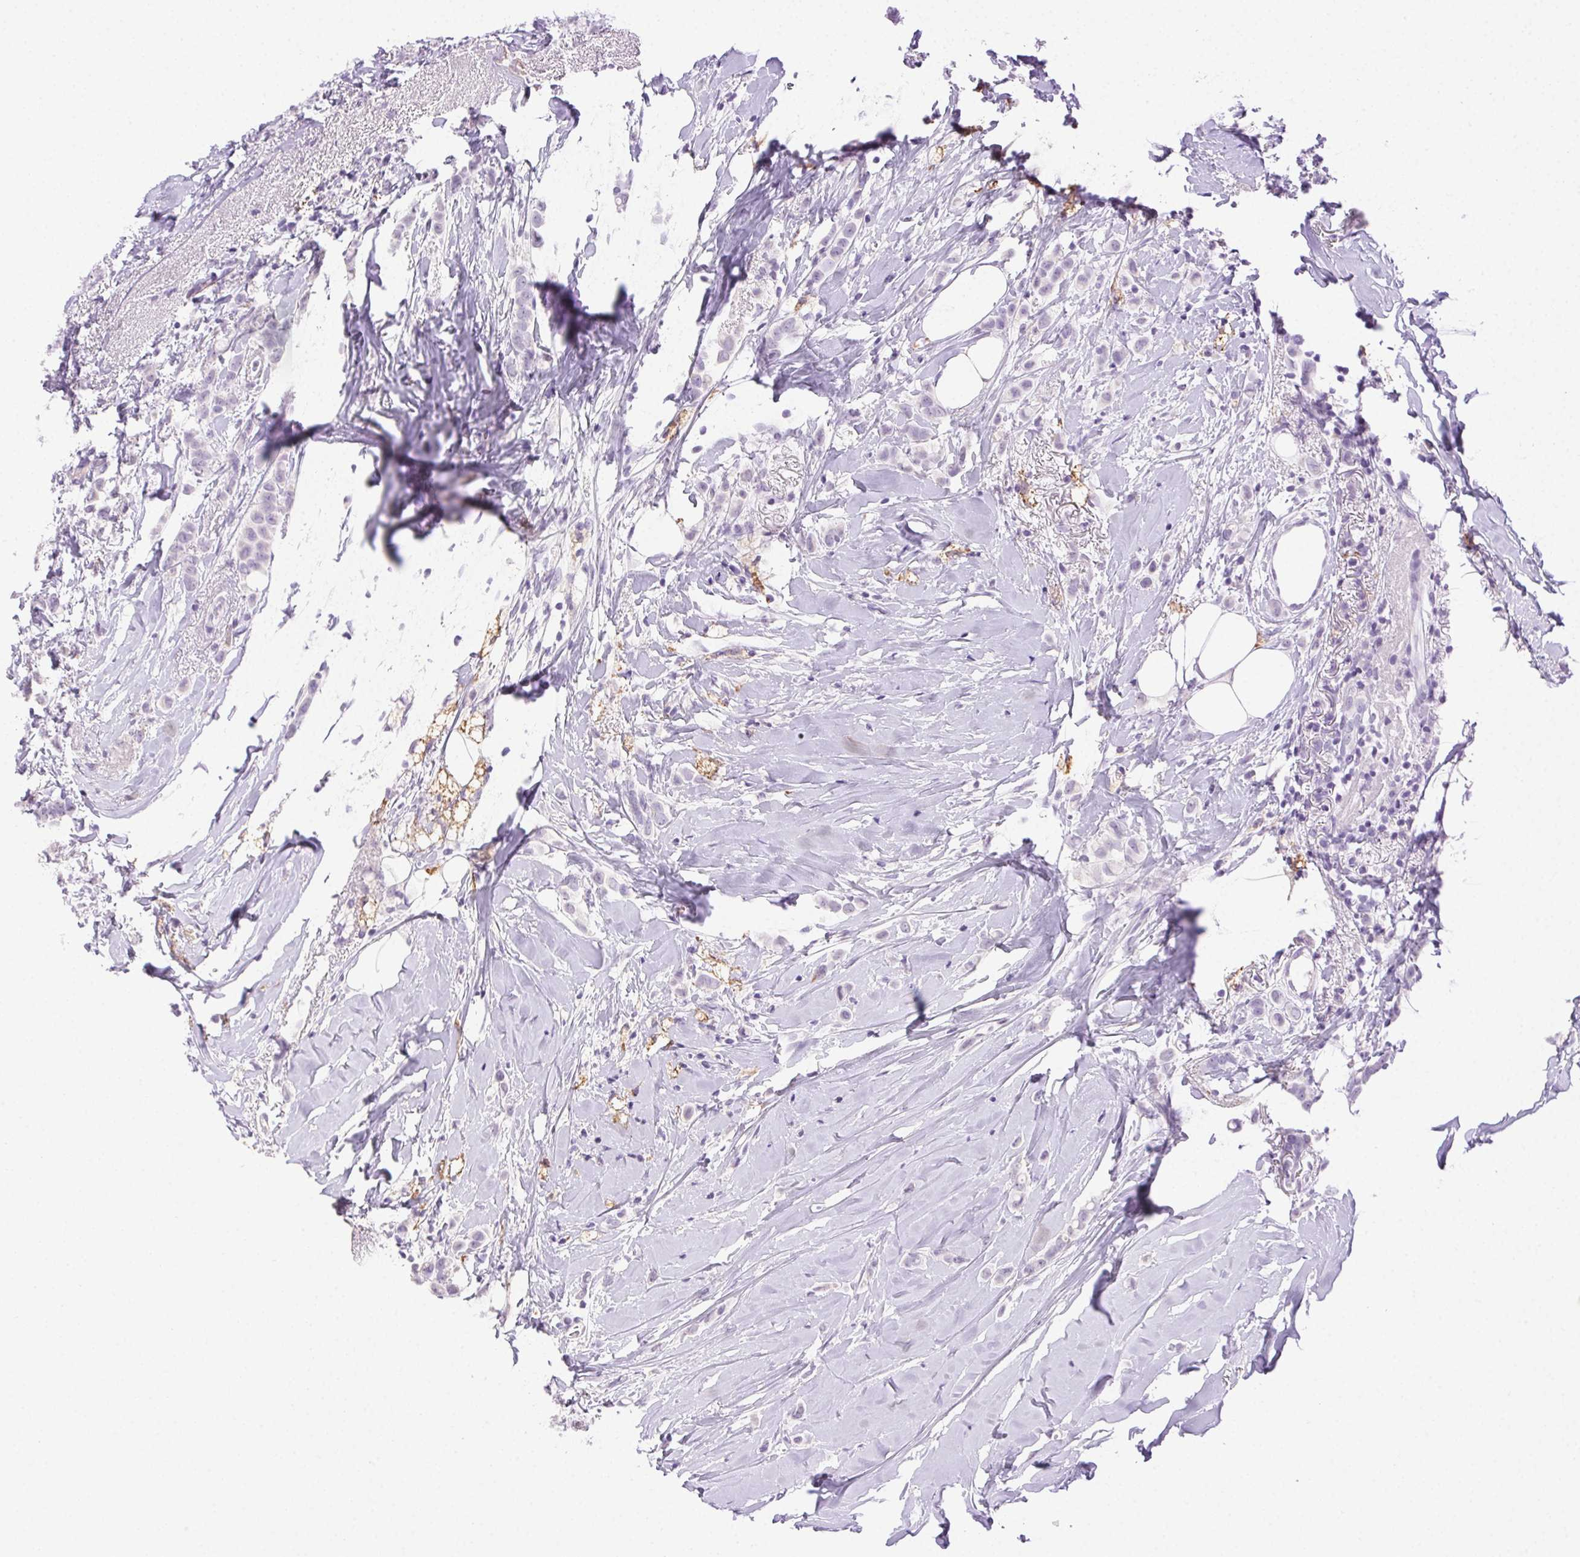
{"staining": {"intensity": "negative", "quantity": "none", "location": "none"}, "tissue": "breast cancer", "cell_type": "Tumor cells", "image_type": "cancer", "snomed": [{"axis": "morphology", "description": "Lobular carcinoma"}, {"axis": "topography", "description": "Breast"}], "caption": "Tumor cells show no significant staining in breast cancer.", "gene": "CLDN10", "patient": {"sex": "female", "age": 66}}